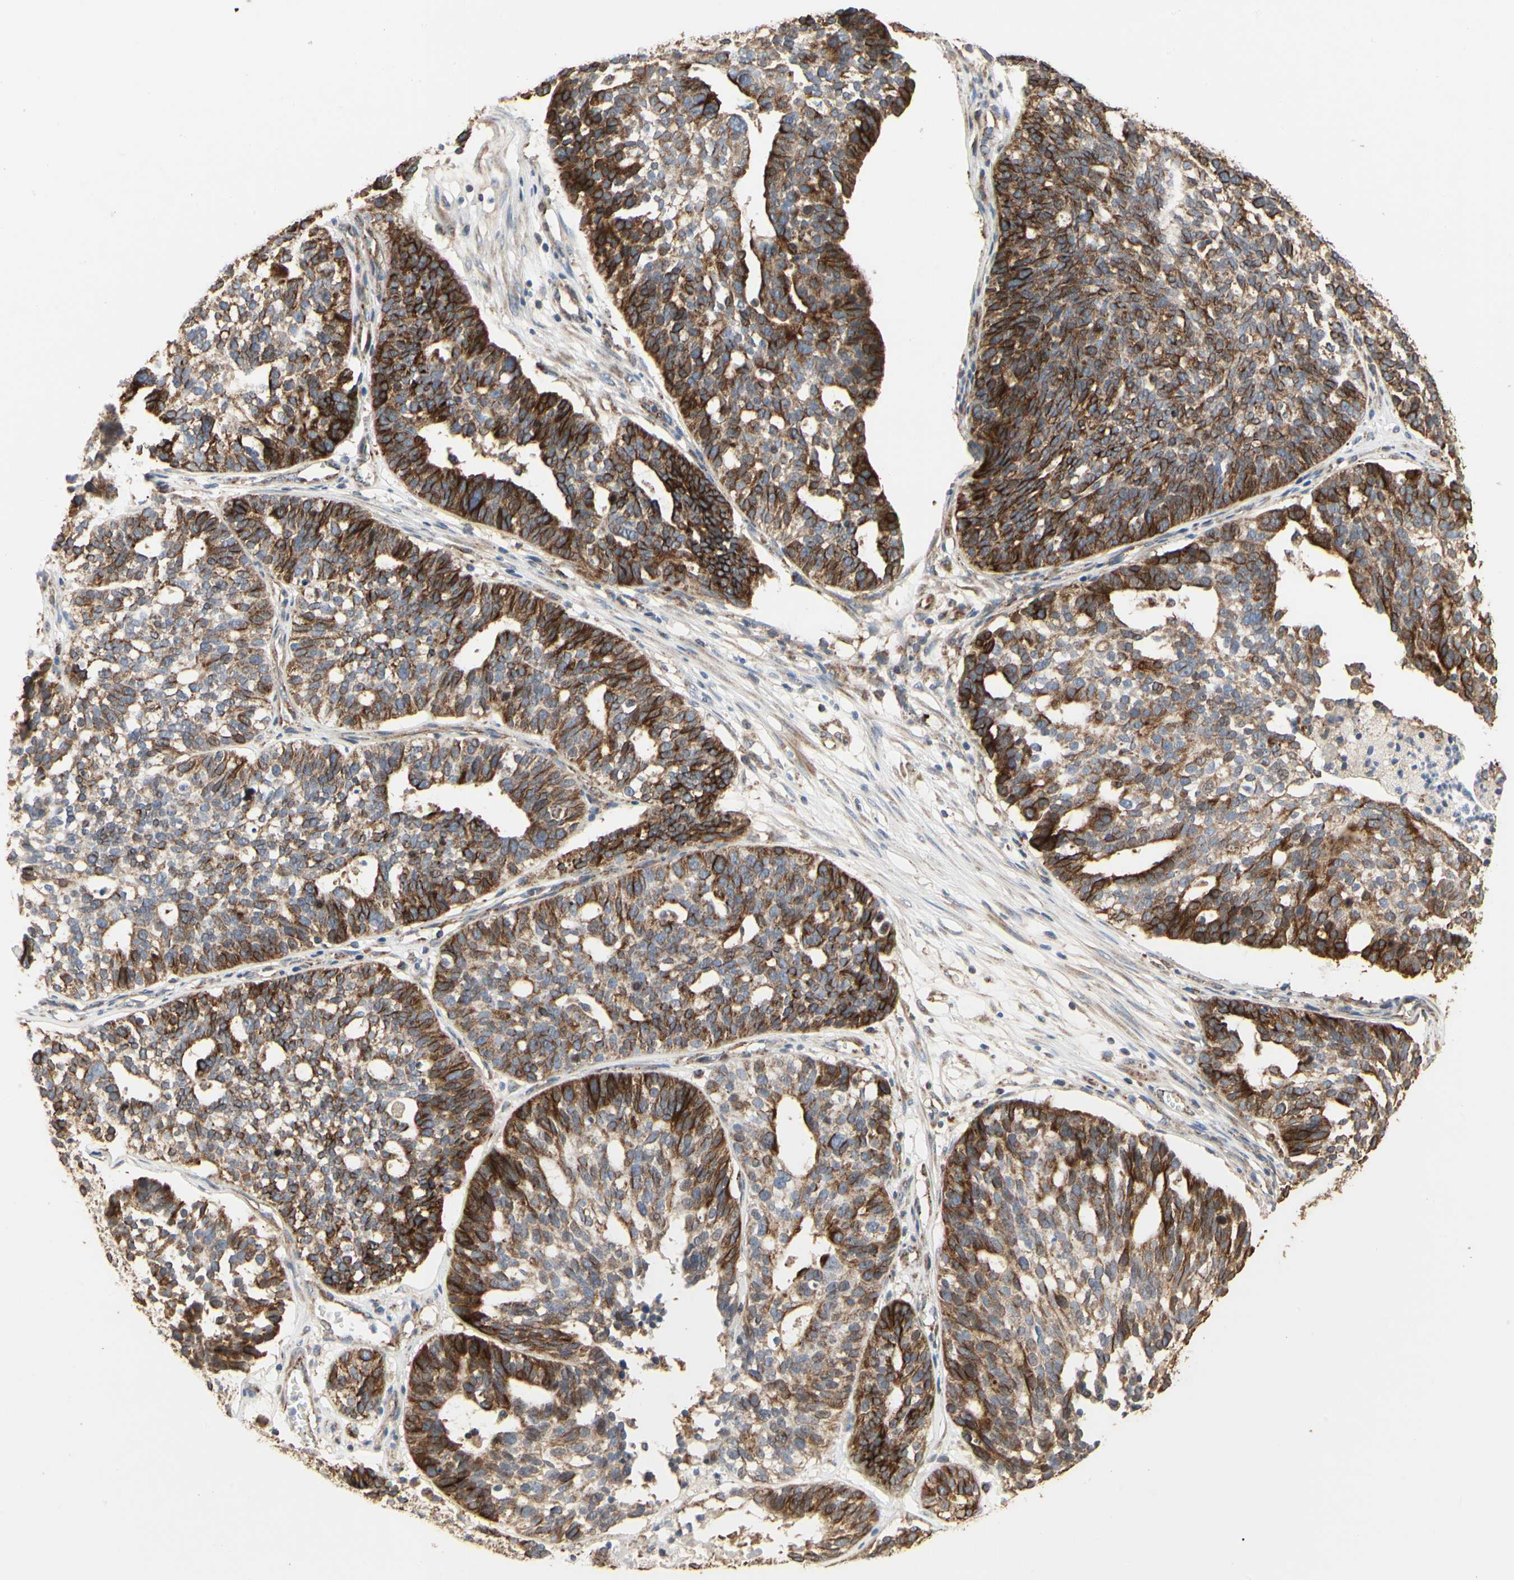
{"staining": {"intensity": "moderate", "quantity": "<25%", "location": "cytoplasmic/membranous"}, "tissue": "ovarian cancer", "cell_type": "Tumor cells", "image_type": "cancer", "snomed": [{"axis": "morphology", "description": "Cystadenocarcinoma, serous, NOS"}, {"axis": "topography", "description": "Ovary"}], "caption": "A photomicrograph showing moderate cytoplasmic/membranous expression in approximately <25% of tumor cells in ovarian cancer, as visualized by brown immunohistochemical staining.", "gene": "TUBA1A", "patient": {"sex": "female", "age": 59}}